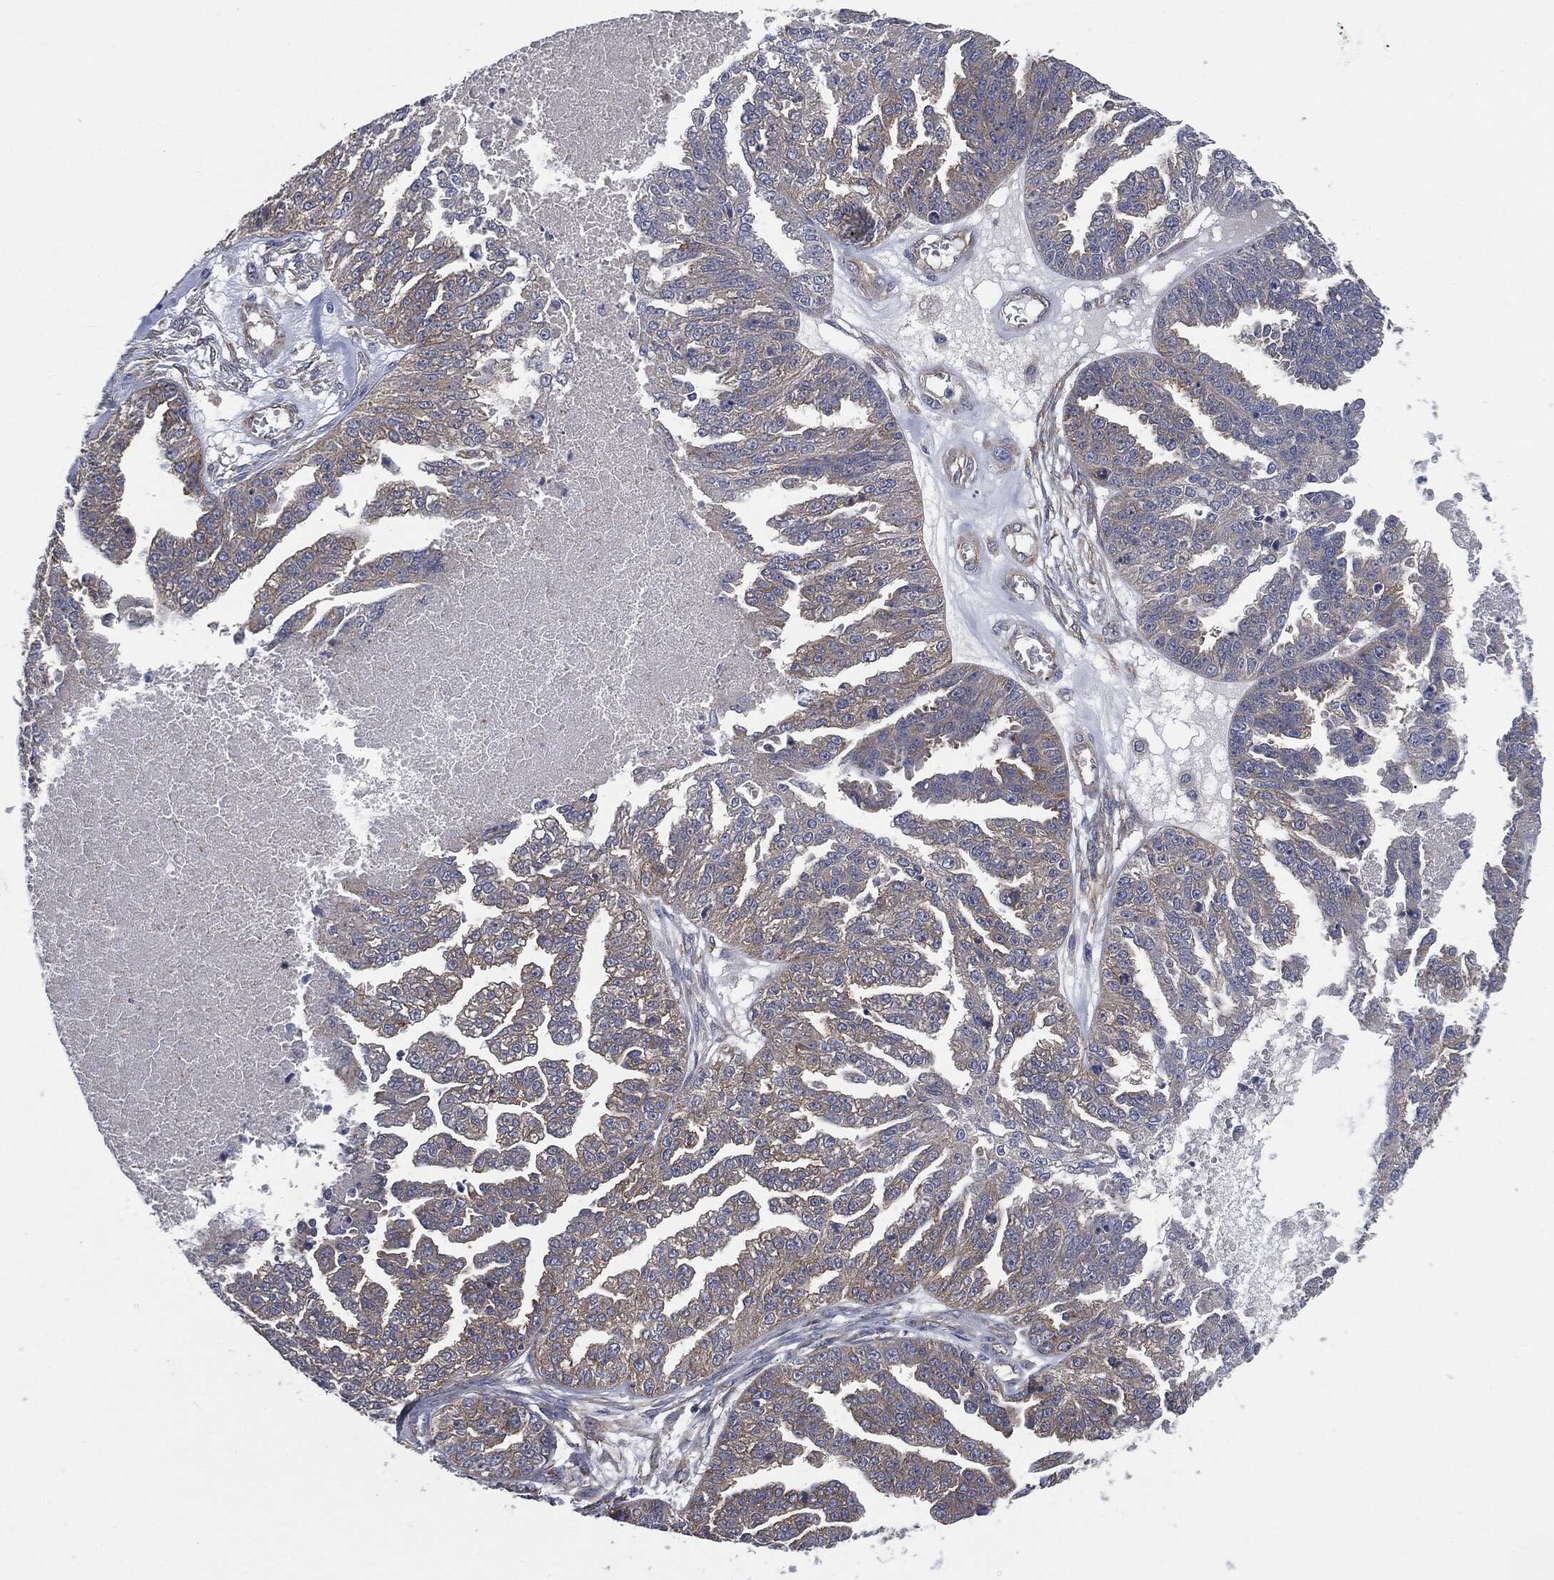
{"staining": {"intensity": "weak", "quantity": "<25%", "location": "cytoplasmic/membranous"}, "tissue": "ovarian cancer", "cell_type": "Tumor cells", "image_type": "cancer", "snomed": [{"axis": "morphology", "description": "Cystadenocarcinoma, serous, NOS"}, {"axis": "topography", "description": "Ovary"}], "caption": "This is a micrograph of IHC staining of ovarian serous cystadenocarcinoma, which shows no expression in tumor cells. (DAB immunohistochemistry (IHC) with hematoxylin counter stain).", "gene": "EPS15L1", "patient": {"sex": "female", "age": 58}}